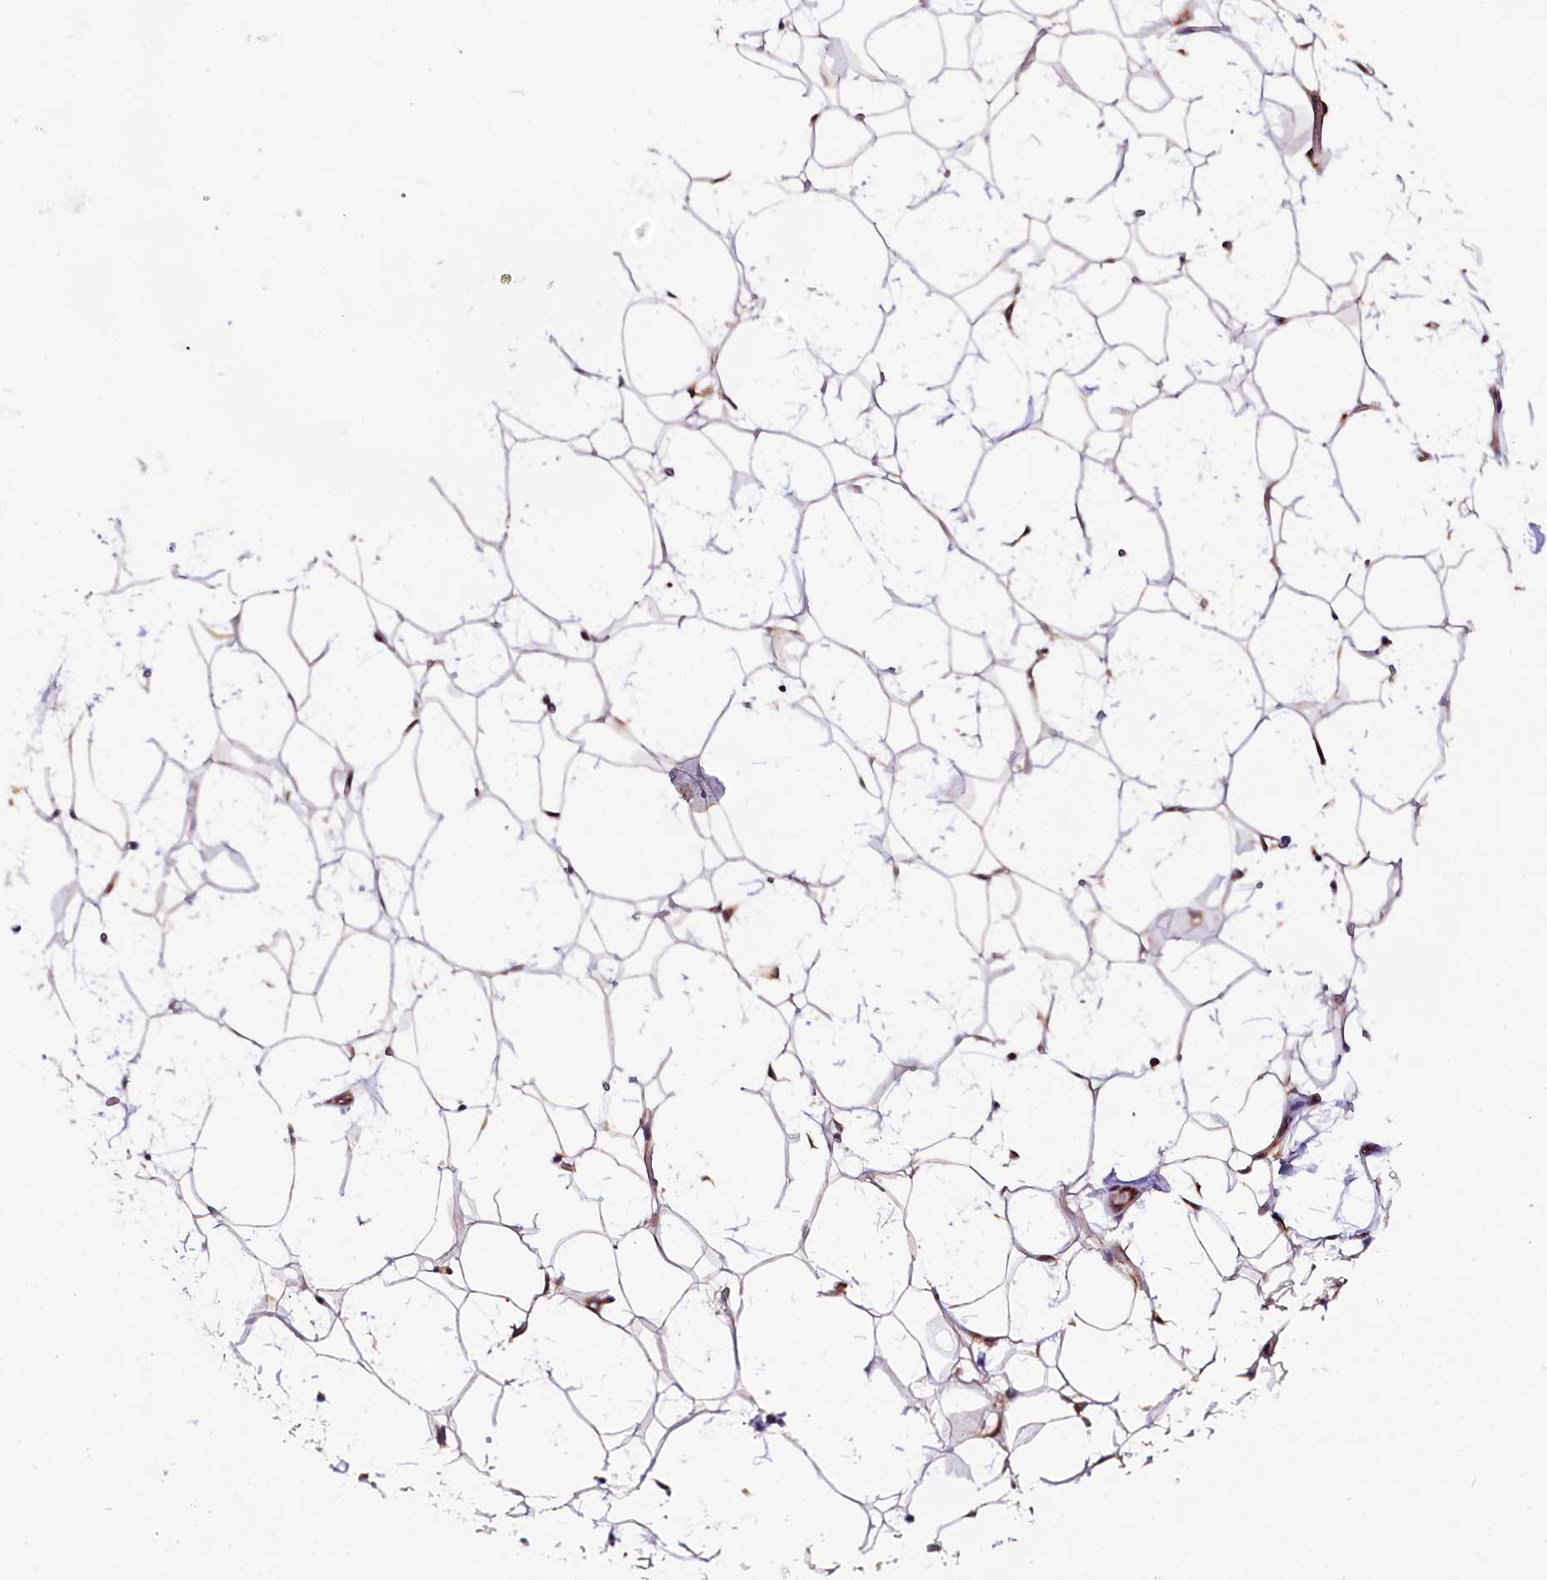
{"staining": {"intensity": "moderate", "quantity": ">75%", "location": "nuclear"}, "tissue": "adipose tissue", "cell_type": "Adipocytes", "image_type": "normal", "snomed": [{"axis": "morphology", "description": "Normal tissue, NOS"}, {"axis": "topography", "description": "Breast"}], "caption": "Adipocytes exhibit medium levels of moderate nuclear positivity in approximately >75% of cells in unremarkable human adipose tissue. (DAB (3,3'-diaminobenzidine) = brown stain, brightfield microscopy at high magnification).", "gene": "RPUSD2", "patient": {"sex": "female", "age": 26}}